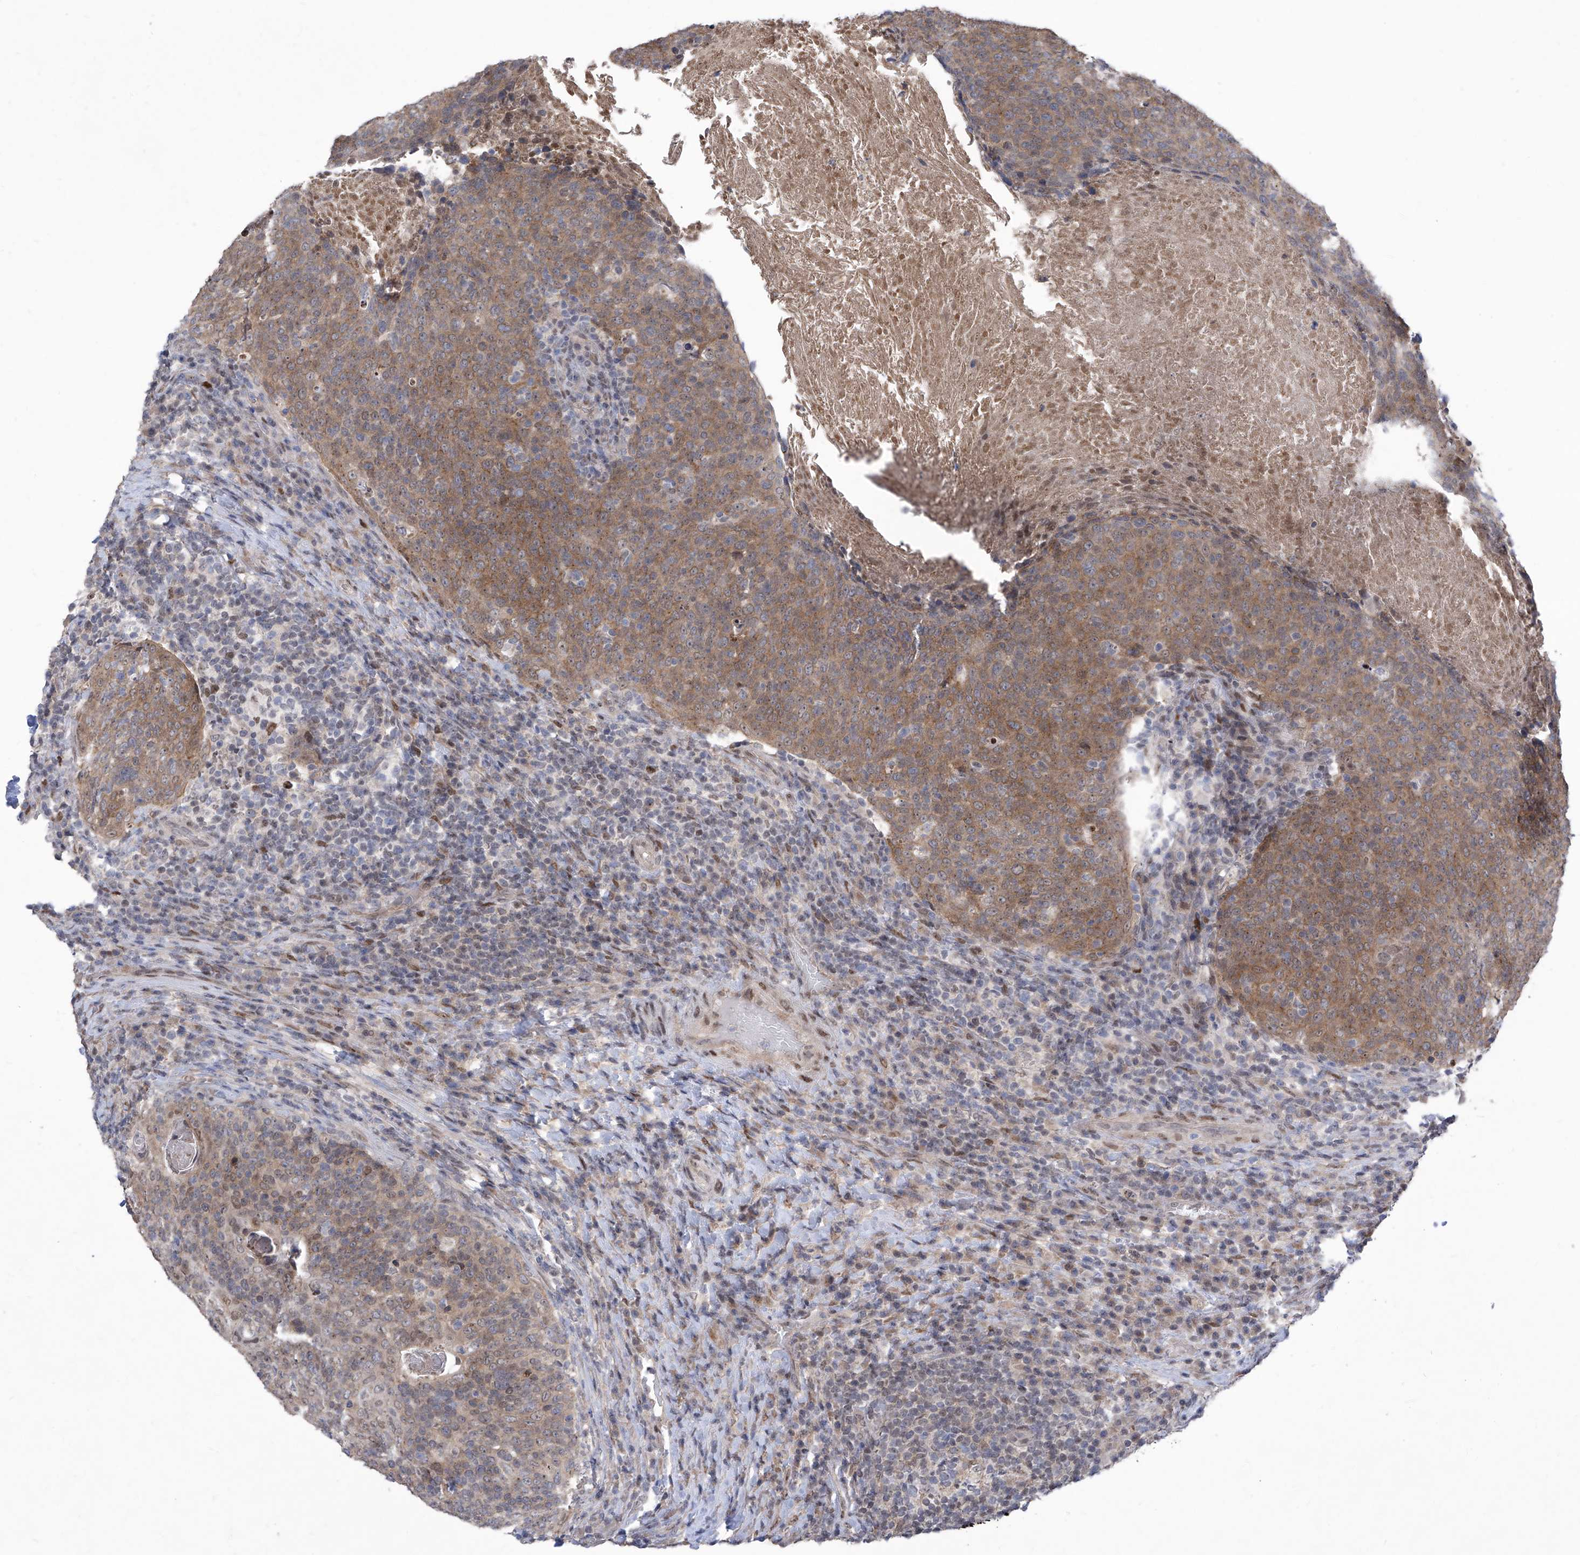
{"staining": {"intensity": "moderate", "quantity": "25%-75%", "location": "cytoplasmic/membranous"}, "tissue": "head and neck cancer", "cell_type": "Tumor cells", "image_type": "cancer", "snomed": [{"axis": "morphology", "description": "Squamous cell carcinoma, NOS"}, {"axis": "morphology", "description": "Squamous cell carcinoma, metastatic, NOS"}, {"axis": "topography", "description": "Lymph node"}, {"axis": "topography", "description": "Head-Neck"}], "caption": "Head and neck cancer (metastatic squamous cell carcinoma) stained with a brown dye demonstrates moderate cytoplasmic/membranous positive expression in approximately 25%-75% of tumor cells.", "gene": "CETN2", "patient": {"sex": "male", "age": 62}}